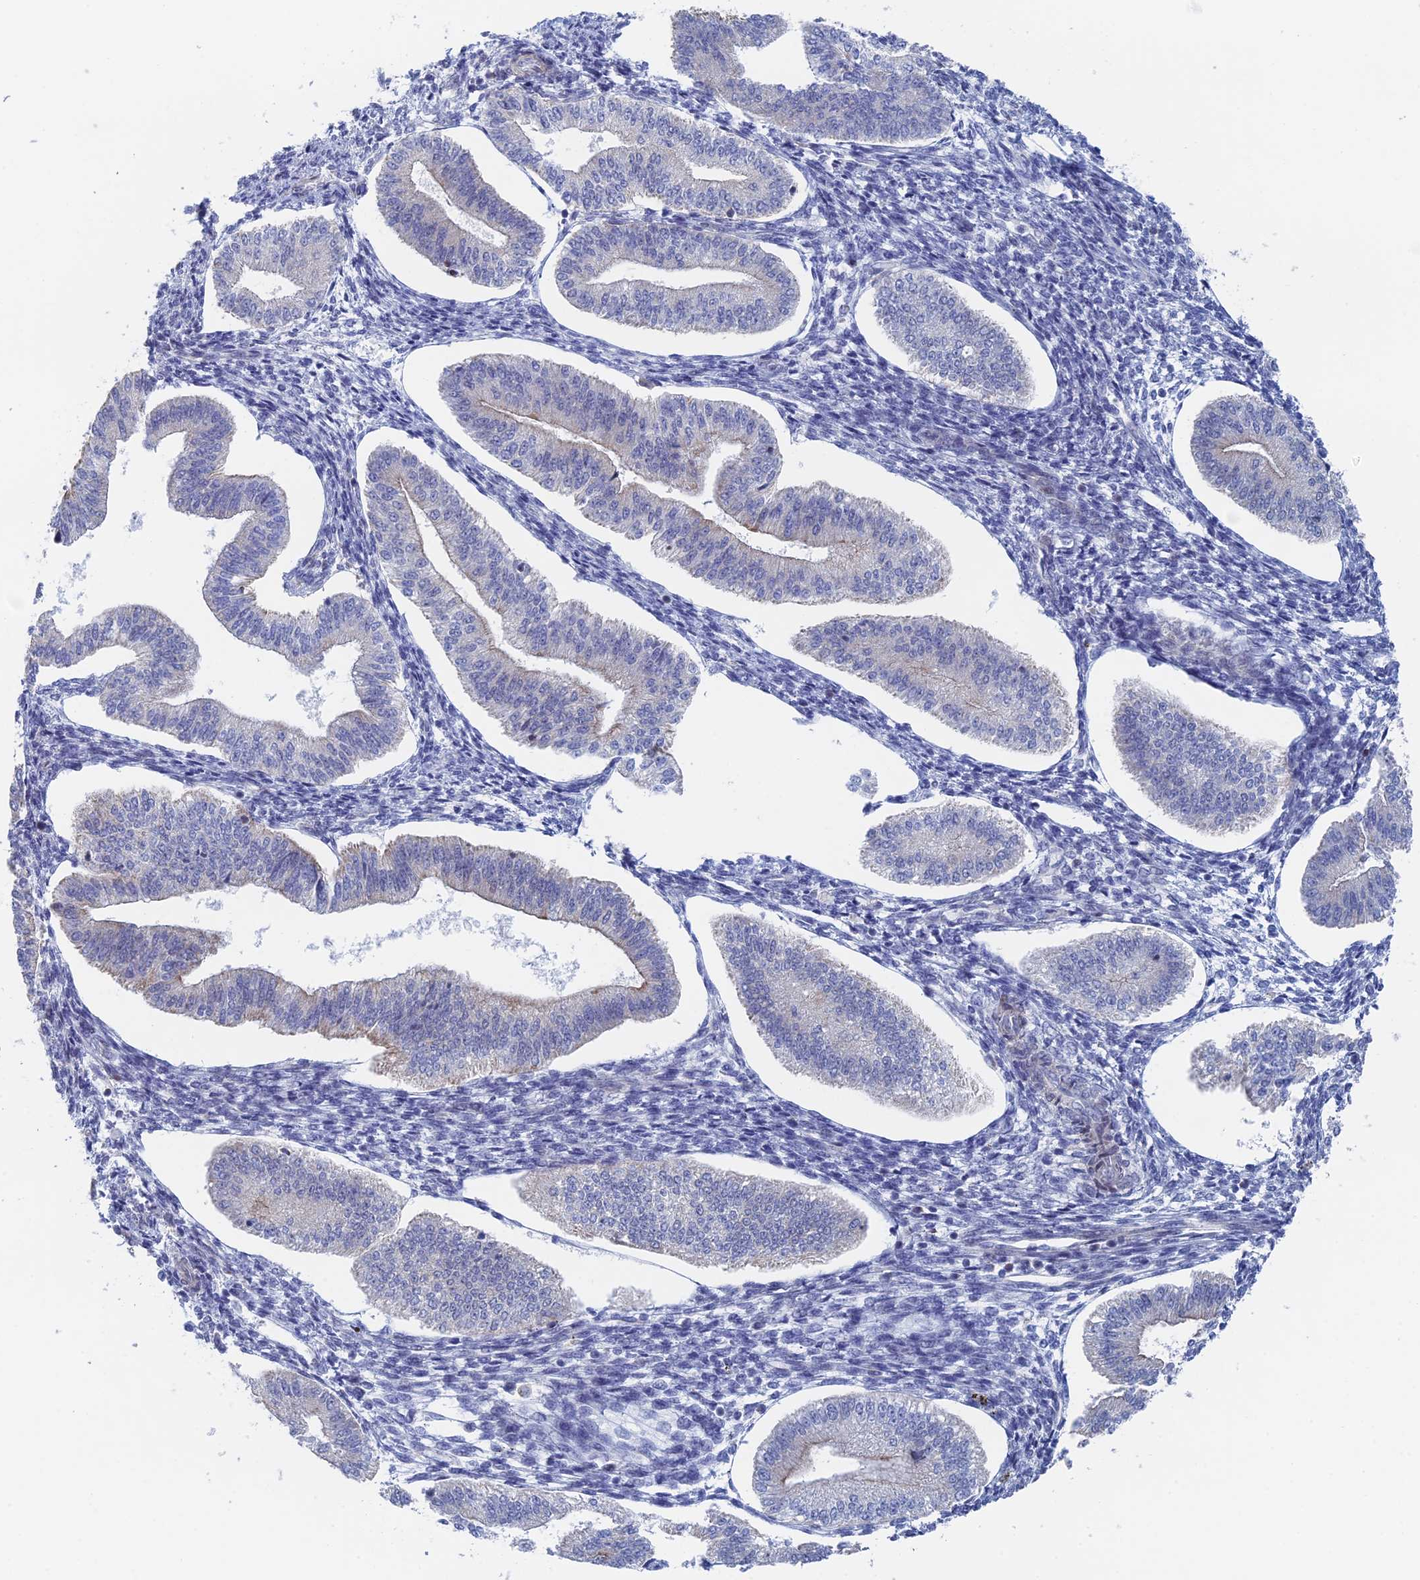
{"staining": {"intensity": "negative", "quantity": "none", "location": "none"}, "tissue": "endometrium", "cell_type": "Cells in endometrial stroma", "image_type": "normal", "snomed": [{"axis": "morphology", "description": "Normal tissue, NOS"}, {"axis": "topography", "description": "Endometrium"}], "caption": "Photomicrograph shows no protein positivity in cells in endometrial stroma of unremarkable endometrium. The staining was performed using DAB to visualize the protein expression in brown, while the nuclei were stained in blue with hematoxylin (Magnification: 20x).", "gene": "IL7", "patient": {"sex": "female", "age": 34}}